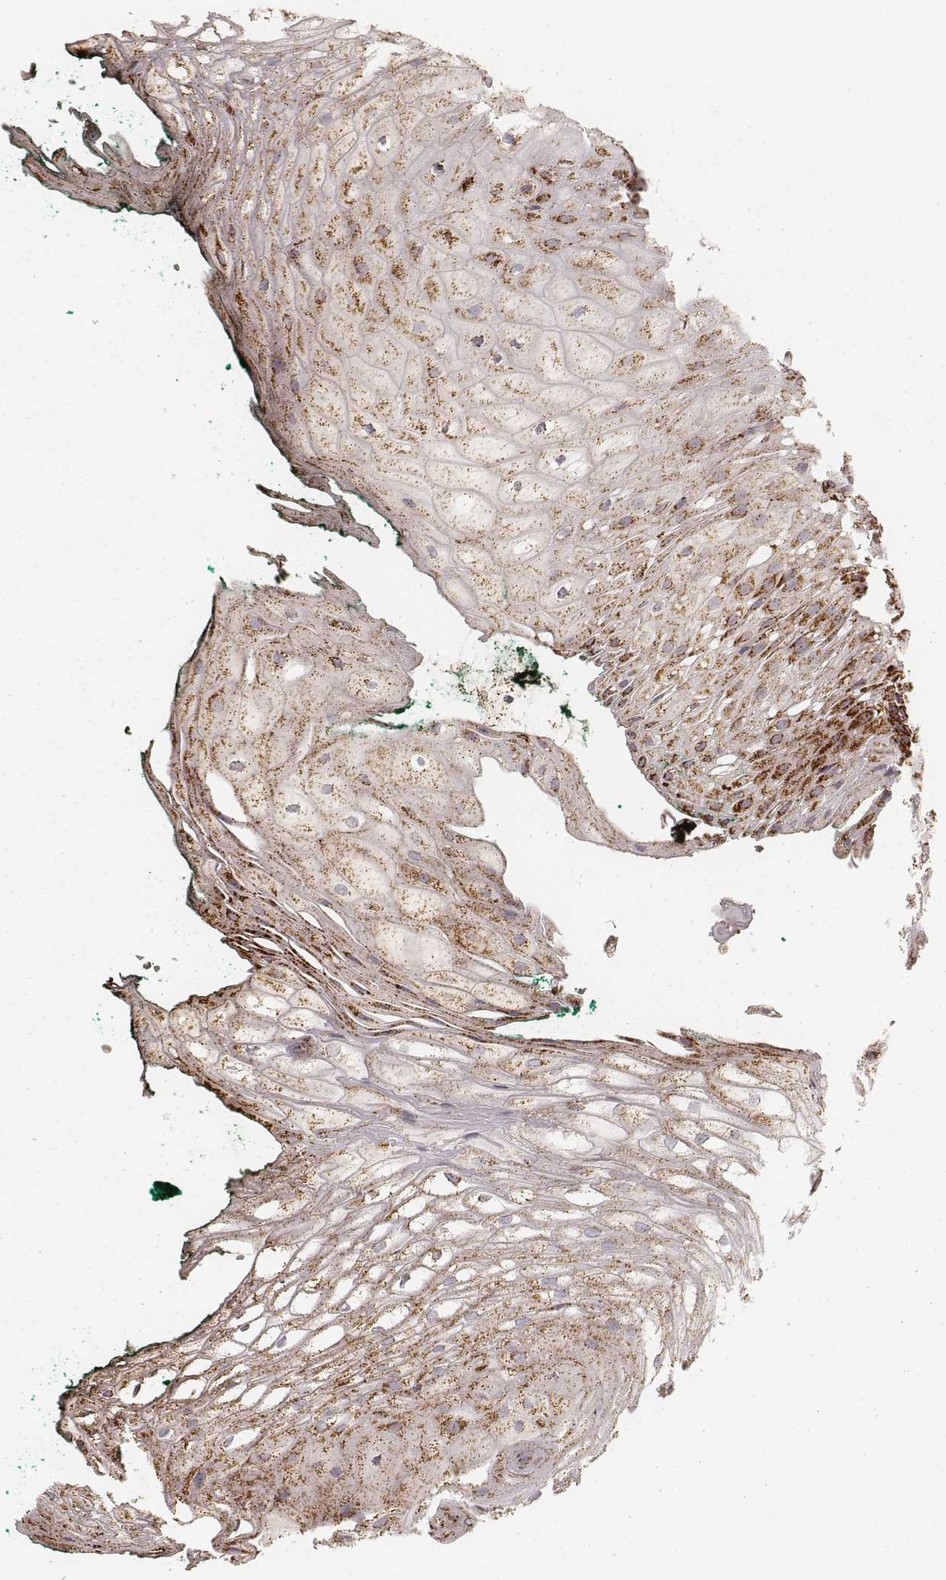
{"staining": {"intensity": "moderate", "quantity": ">75%", "location": "cytoplasmic/membranous"}, "tissue": "oral mucosa", "cell_type": "Squamous epithelial cells", "image_type": "normal", "snomed": [{"axis": "morphology", "description": "Normal tissue, NOS"}, {"axis": "topography", "description": "Oral tissue"}, {"axis": "topography", "description": "Head-Neck"}], "caption": "IHC staining of normal oral mucosa, which exhibits medium levels of moderate cytoplasmic/membranous expression in approximately >75% of squamous epithelial cells indicating moderate cytoplasmic/membranous protein staining. The staining was performed using DAB (brown) for protein detection and nuclei were counterstained in hematoxylin (blue).", "gene": "CS", "patient": {"sex": "female", "age": 68}}